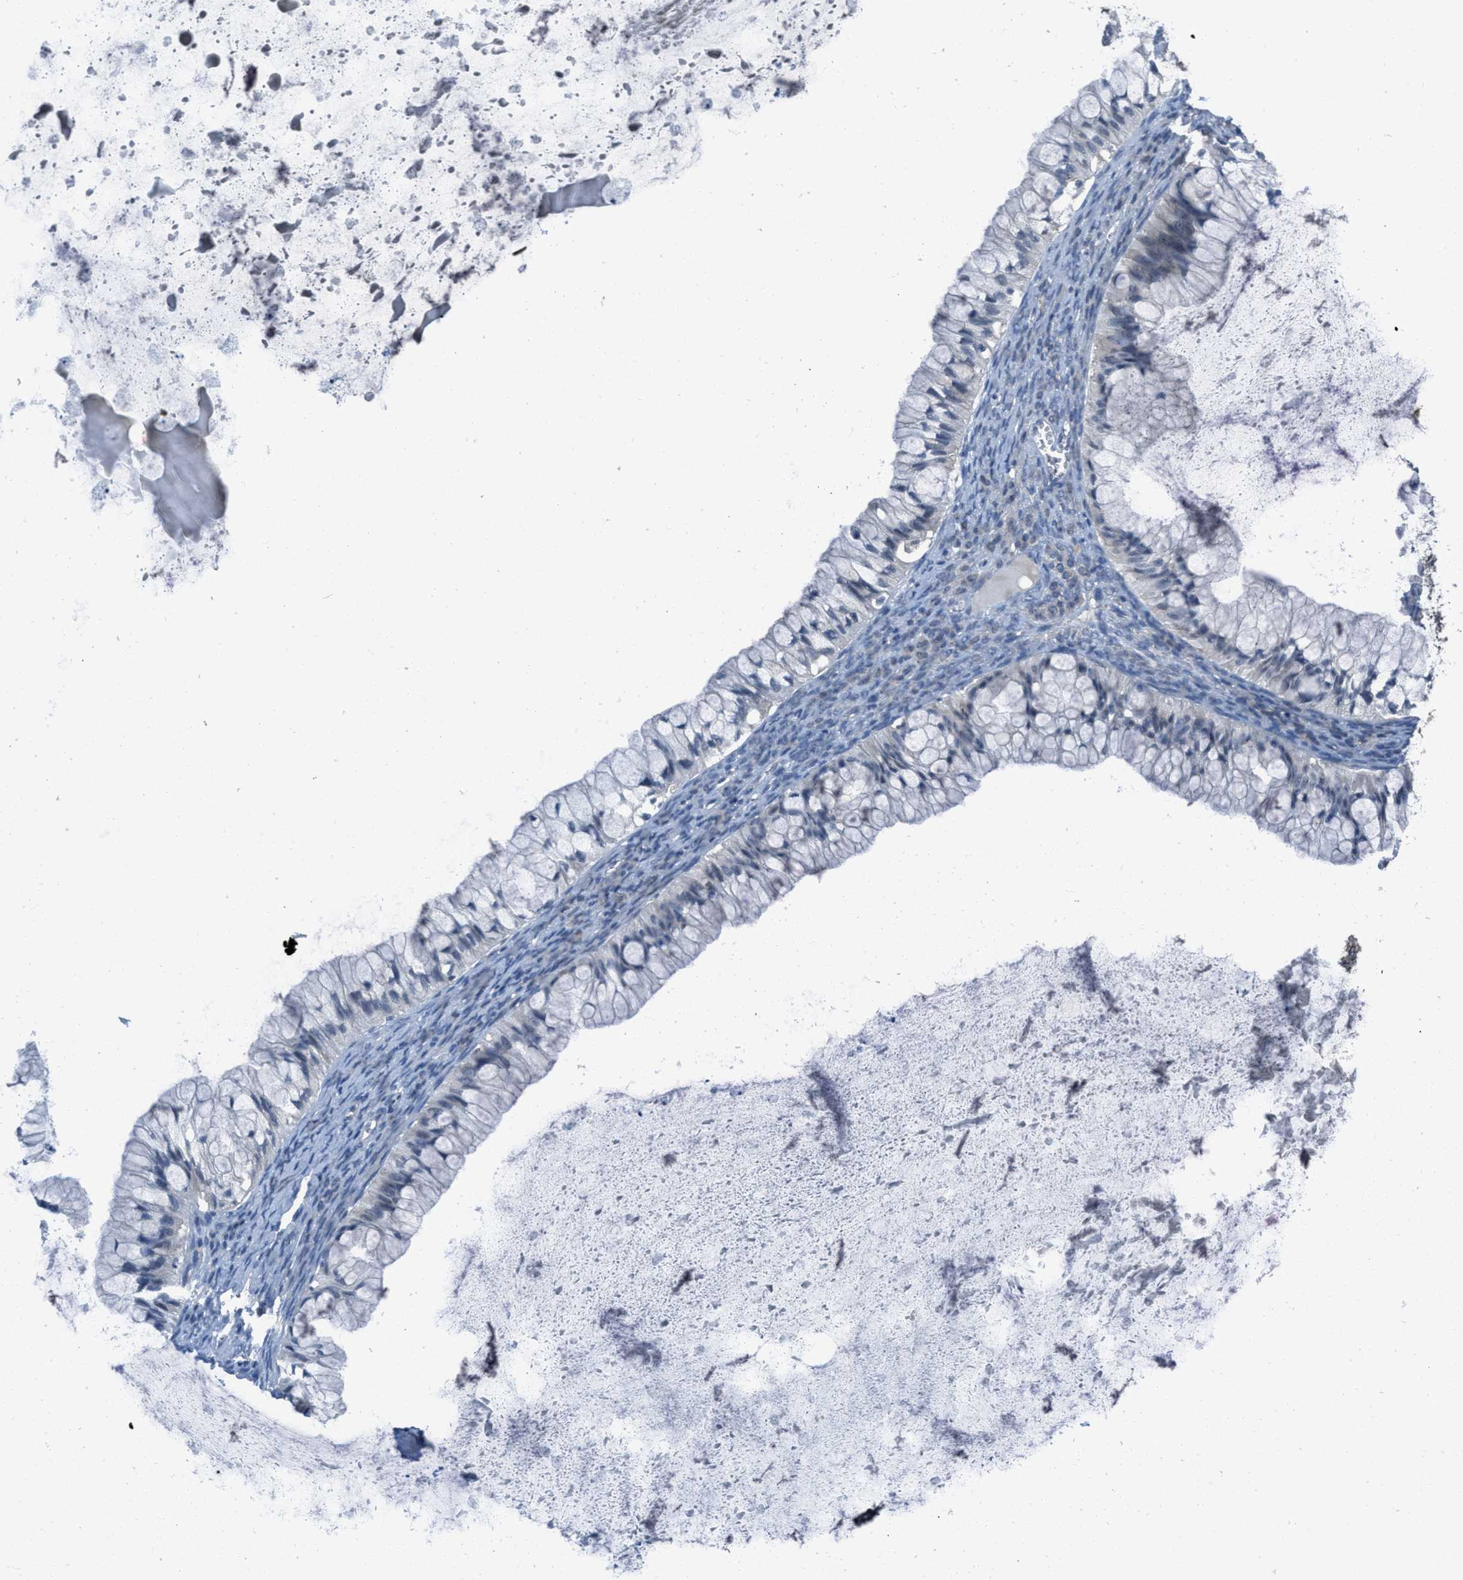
{"staining": {"intensity": "negative", "quantity": "none", "location": "none"}, "tissue": "ovarian cancer", "cell_type": "Tumor cells", "image_type": "cancer", "snomed": [{"axis": "morphology", "description": "Cystadenocarcinoma, mucinous, NOS"}, {"axis": "topography", "description": "Ovary"}], "caption": "Image shows no significant protein staining in tumor cells of ovarian cancer (mucinous cystadenocarcinoma).", "gene": "MIS18A", "patient": {"sex": "female", "age": 57}}